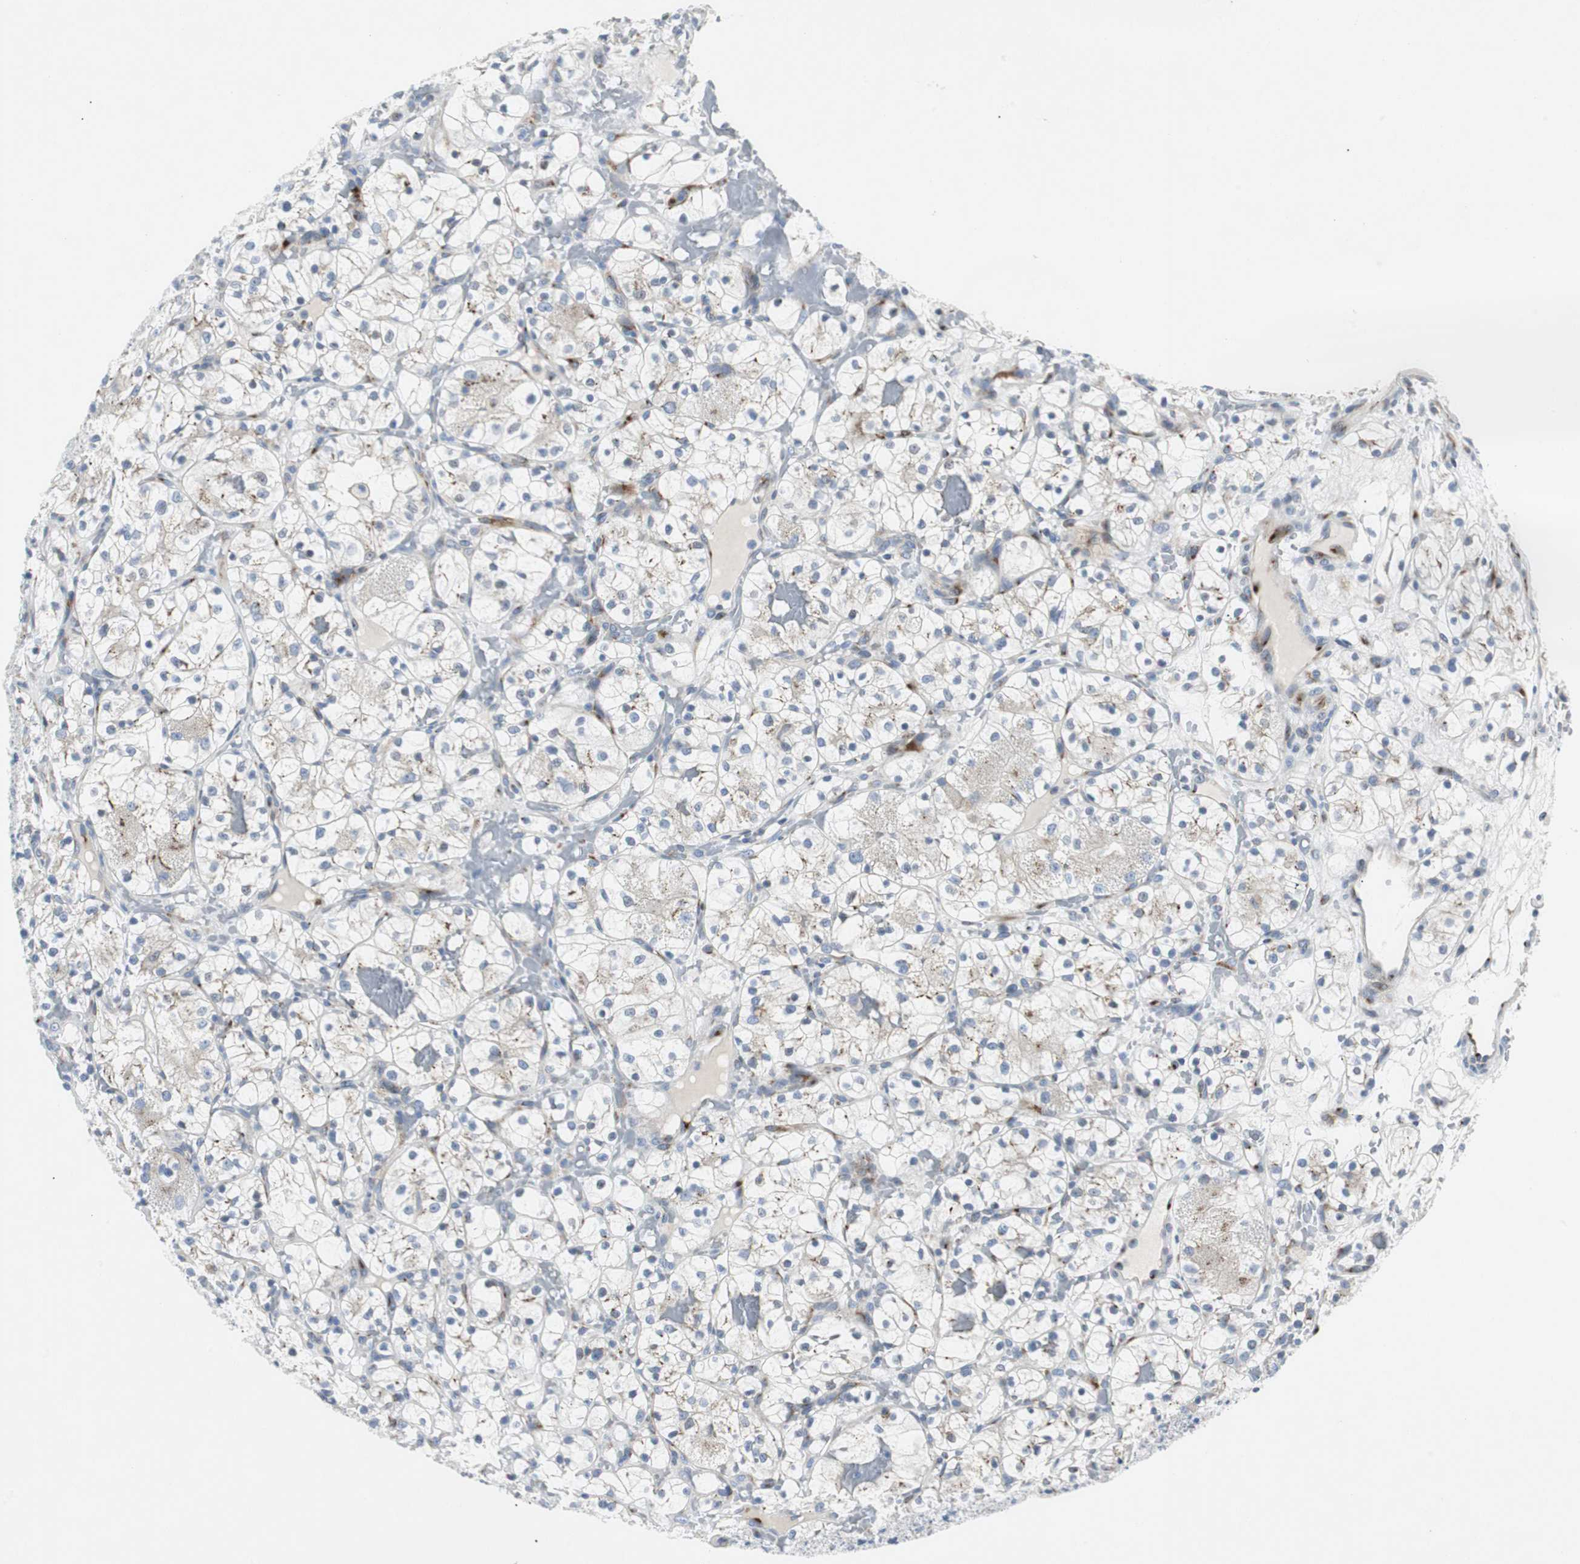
{"staining": {"intensity": "weak", "quantity": "<25%", "location": "cytoplasmic/membranous"}, "tissue": "renal cancer", "cell_type": "Tumor cells", "image_type": "cancer", "snomed": [{"axis": "morphology", "description": "Adenocarcinoma, NOS"}, {"axis": "topography", "description": "Kidney"}], "caption": "A high-resolution photomicrograph shows immunohistochemistry staining of renal cancer (adenocarcinoma), which shows no significant expression in tumor cells. (Stains: DAB immunohistochemistry with hematoxylin counter stain, Microscopy: brightfield microscopy at high magnification).", "gene": "BBC3", "patient": {"sex": "female", "age": 60}}